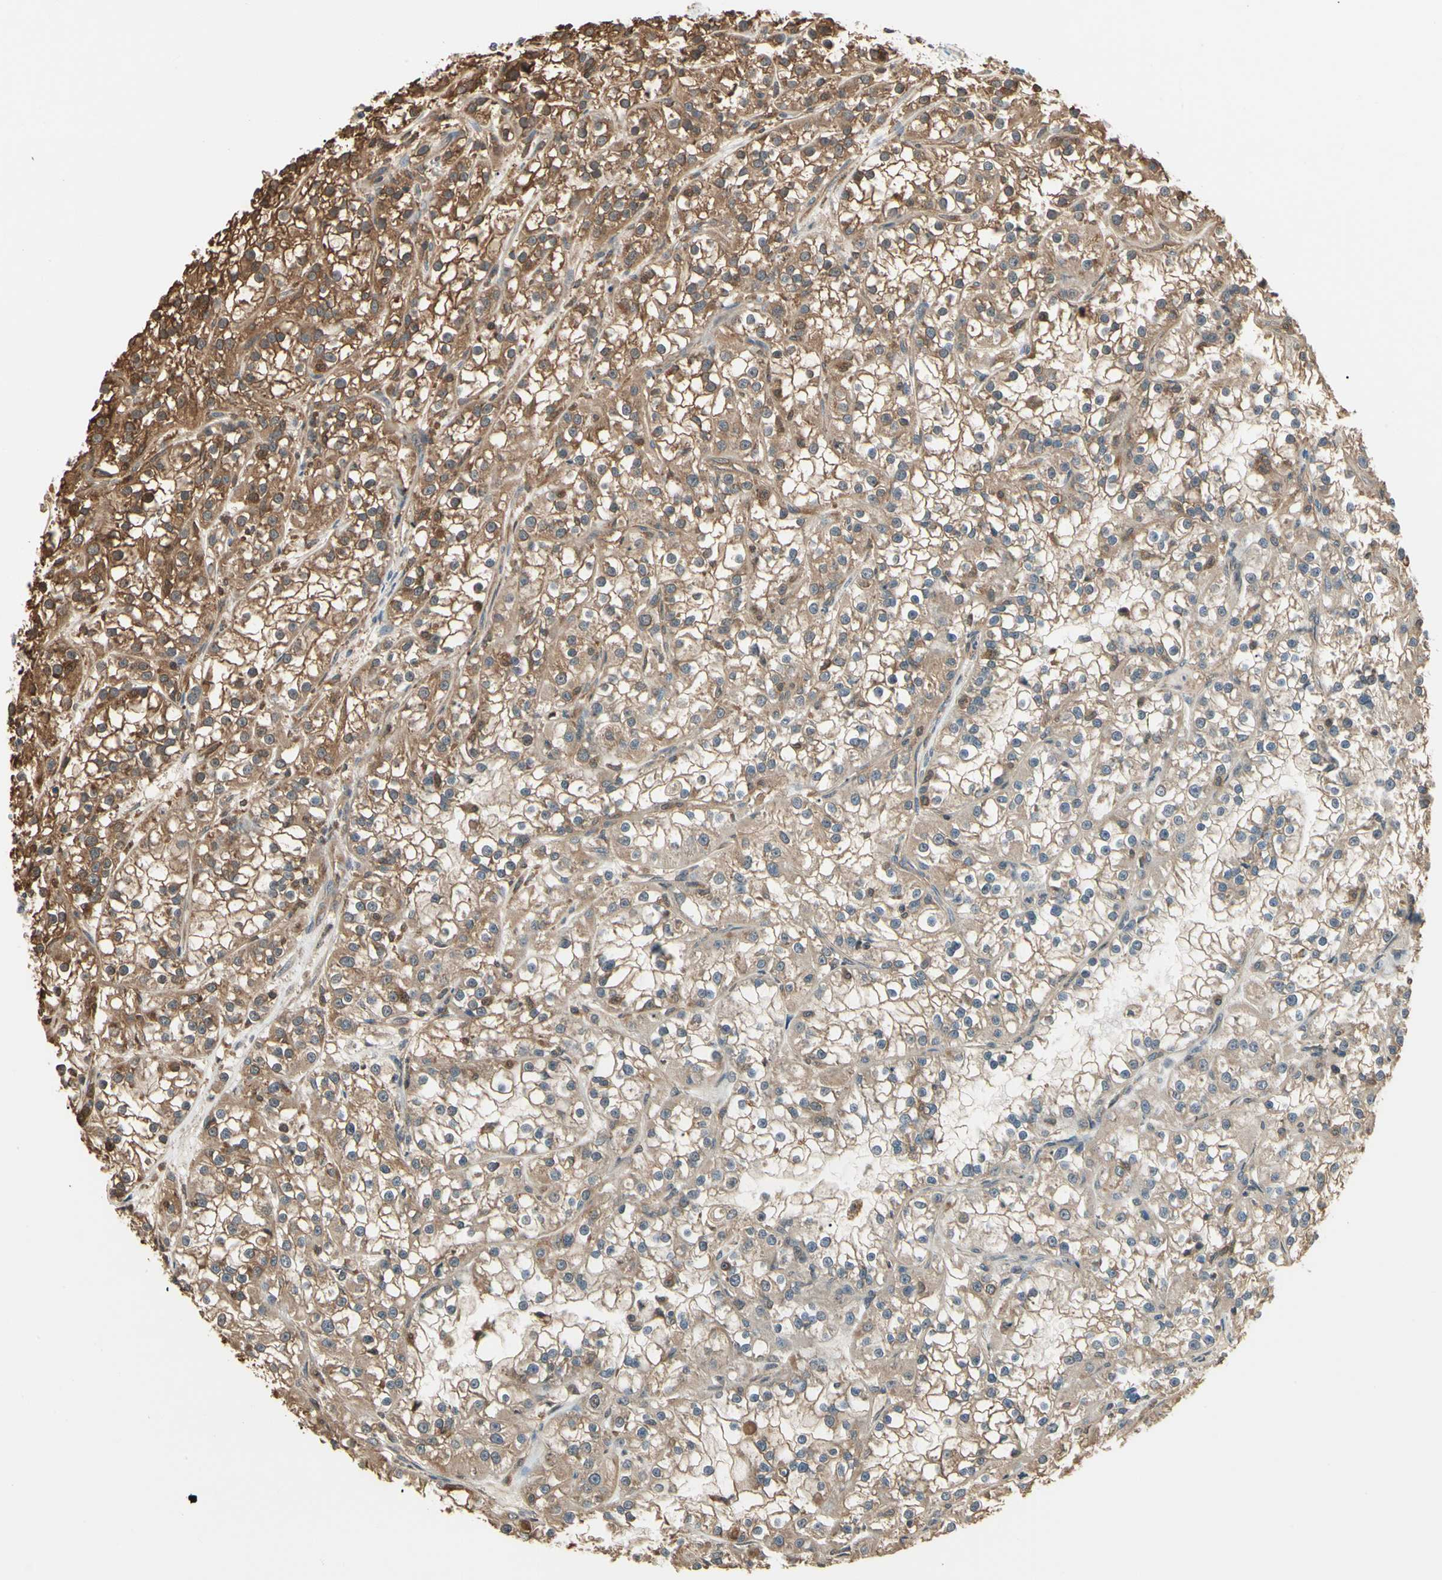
{"staining": {"intensity": "moderate", "quantity": ">75%", "location": "cytoplasmic/membranous"}, "tissue": "renal cancer", "cell_type": "Tumor cells", "image_type": "cancer", "snomed": [{"axis": "morphology", "description": "Adenocarcinoma, NOS"}, {"axis": "topography", "description": "Kidney"}], "caption": "DAB immunohistochemical staining of human renal cancer (adenocarcinoma) displays moderate cytoplasmic/membranous protein positivity in about >75% of tumor cells. The protein of interest is stained brown, and the nuclei are stained in blue (DAB (3,3'-diaminobenzidine) IHC with brightfield microscopy, high magnification).", "gene": "YWHAE", "patient": {"sex": "female", "age": 52}}